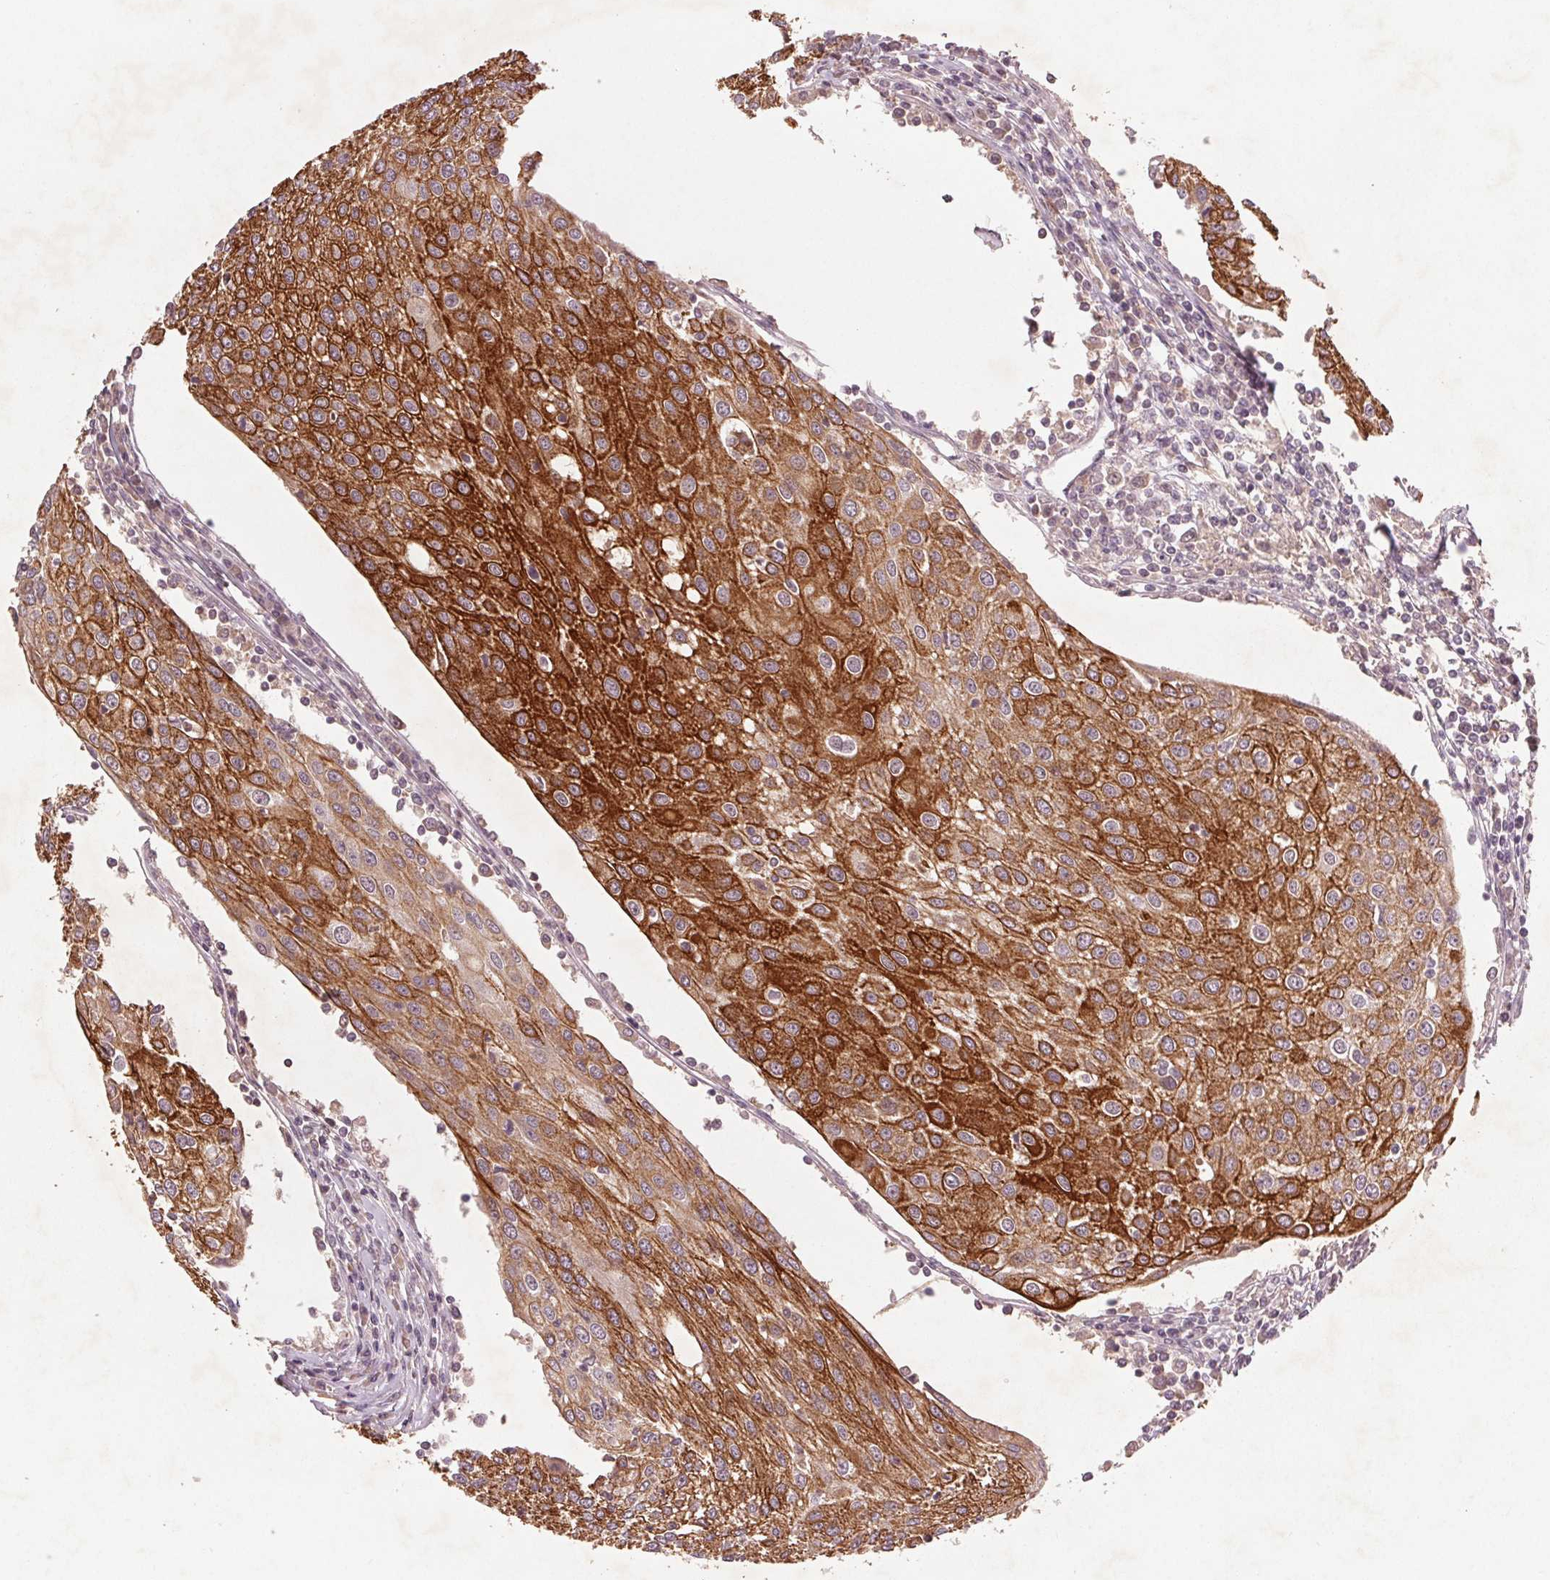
{"staining": {"intensity": "strong", "quantity": ">75%", "location": "cytoplasmic/membranous"}, "tissue": "urothelial cancer", "cell_type": "Tumor cells", "image_type": "cancer", "snomed": [{"axis": "morphology", "description": "Urothelial carcinoma, High grade"}, {"axis": "topography", "description": "Urinary bladder"}], "caption": "Urothelial carcinoma (high-grade) stained with DAB (3,3'-diaminobenzidine) immunohistochemistry (IHC) exhibits high levels of strong cytoplasmic/membranous expression in about >75% of tumor cells.", "gene": "SMLR1", "patient": {"sex": "female", "age": 85}}